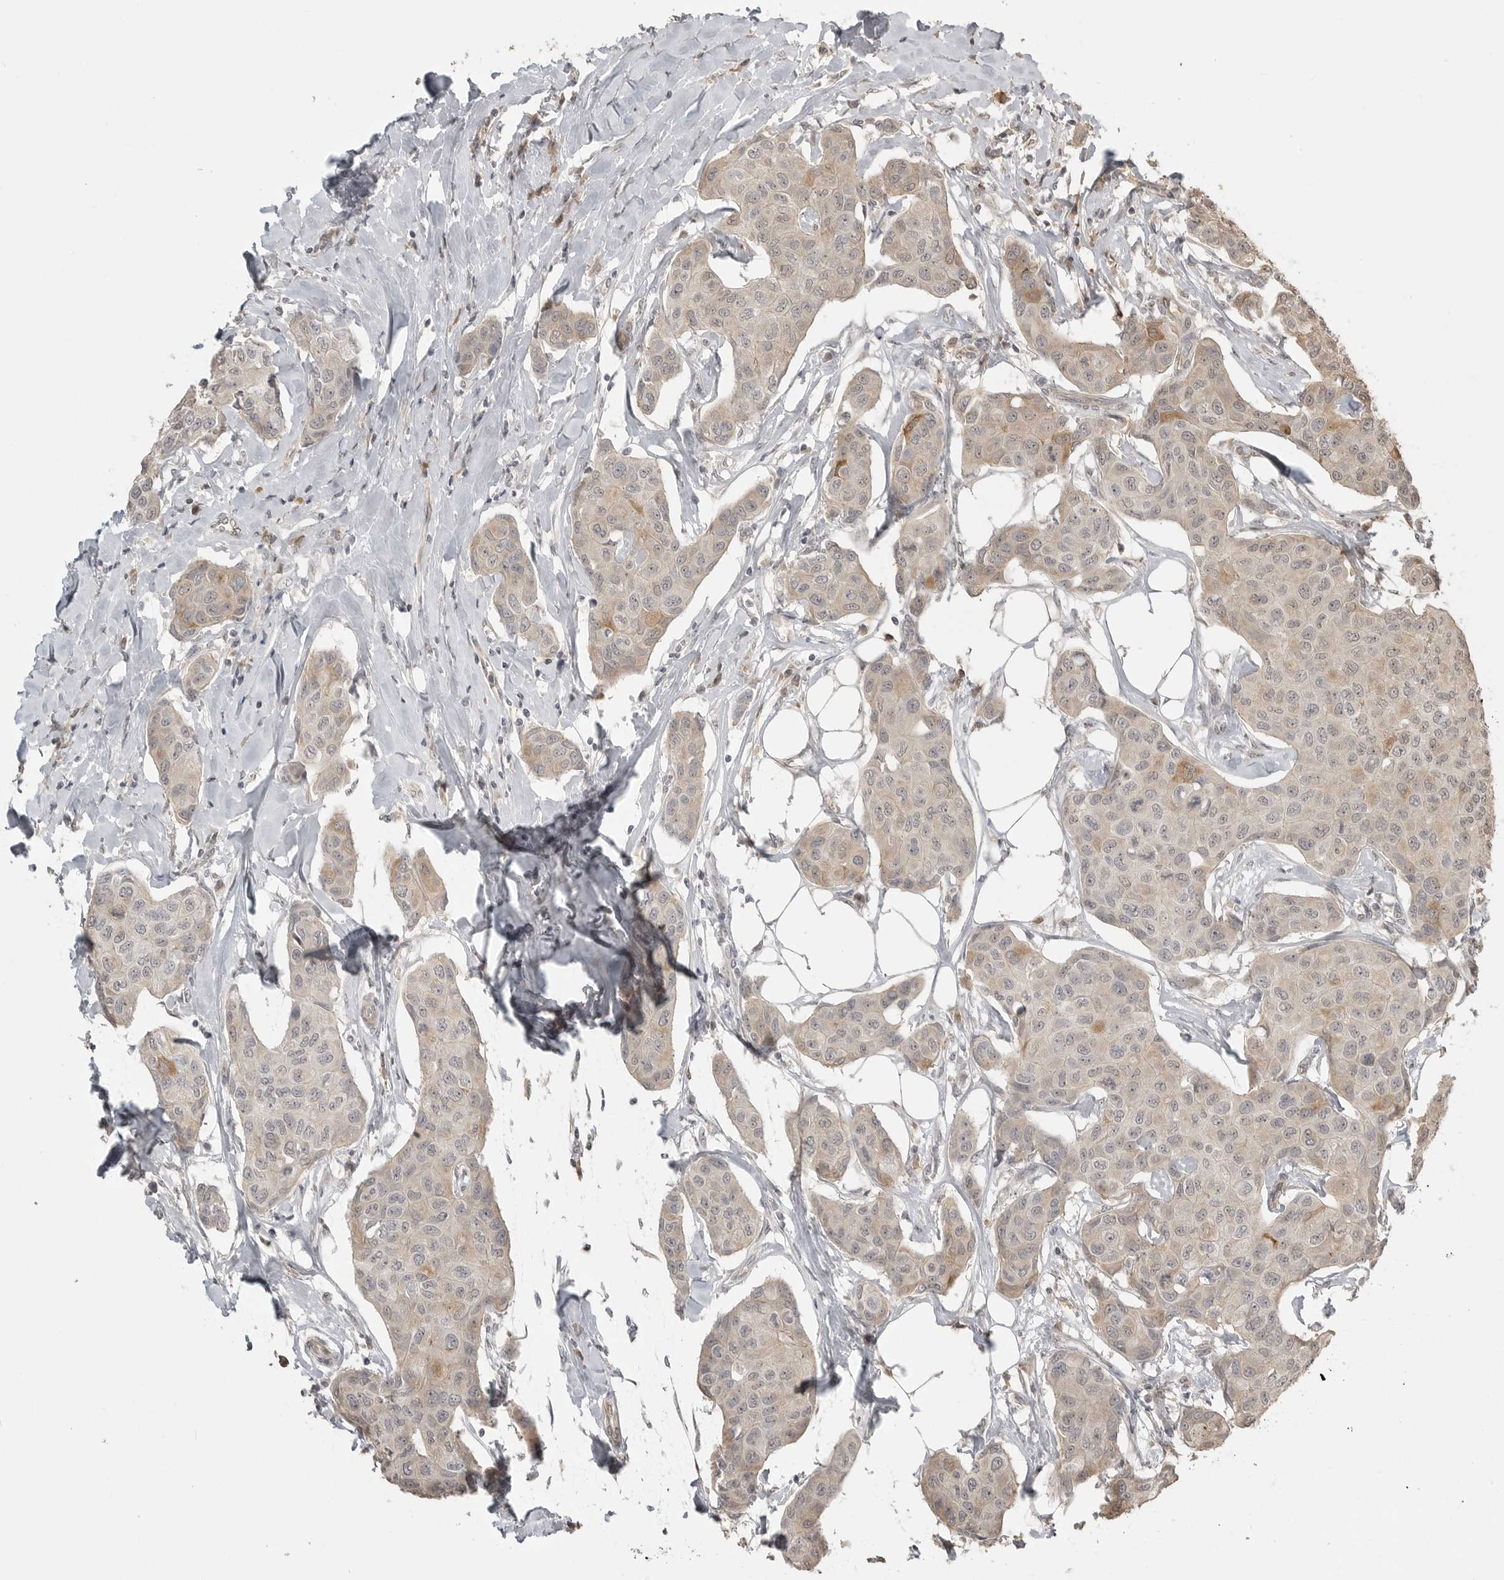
{"staining": {"intensity": "weak", "quantity": ">75%", "location": "cytoplasmic/membranous"}, "tissue": "breast cancer", "cell_type": "Tumor cells", "image_type": "cancer", "snomed": [{"axis": "morphology", "description": "Duct carcinoma"}, {"axis": "topography", "description": "Breast"}], "caption": "Weak cytoplasmic/membranous expression for a protein is appreciated in approximately >75% of tumor cells of breast cancer (intraductal carcinoma) using immunohistochemistry (IHC).", "gene": "SMG8", "patient": {"sex": "female", "age": 80}}